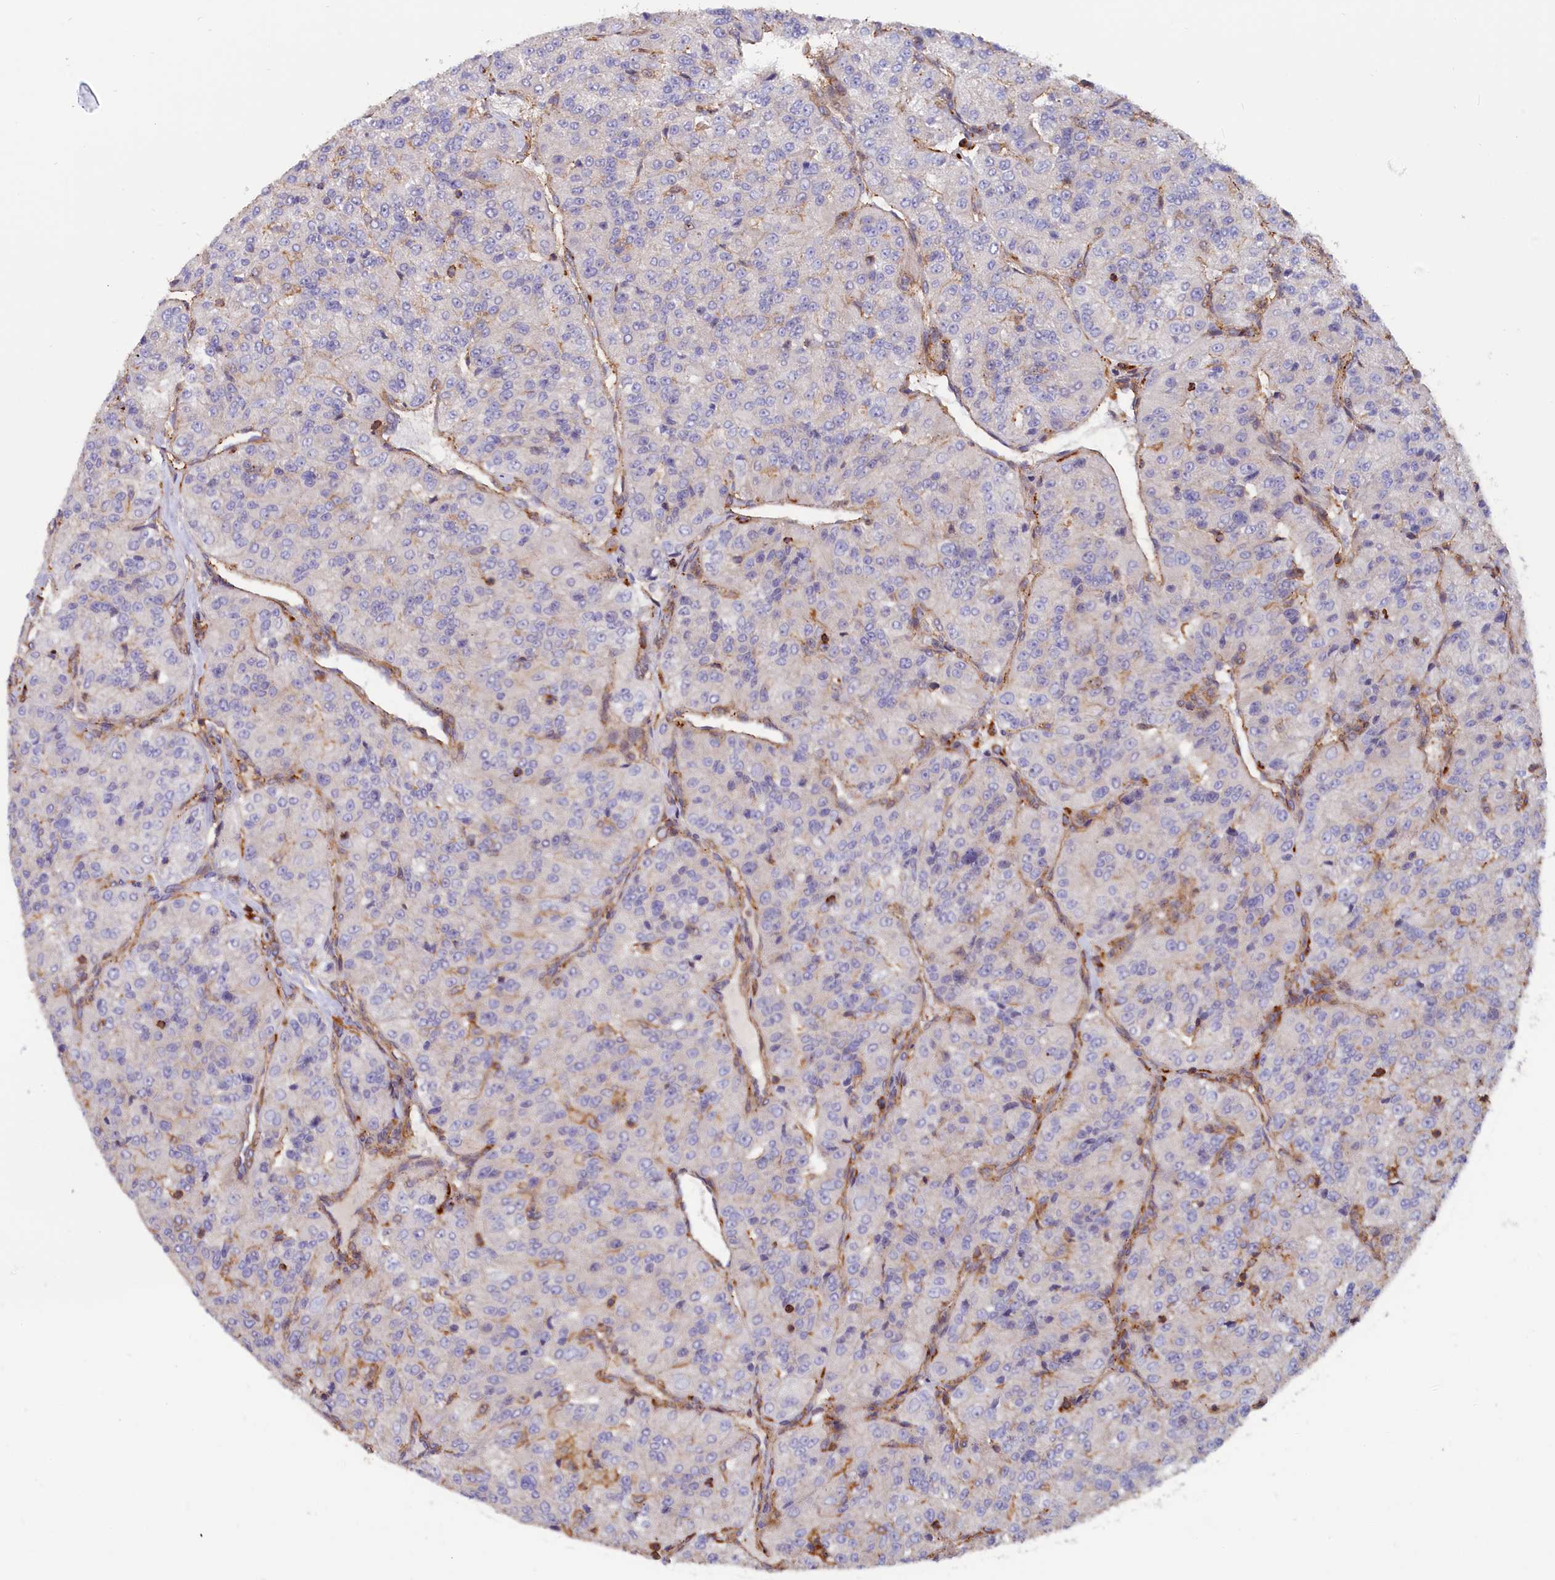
{"staining": {"intensity": "negative", "quantity": "none", "location": "none"}, "tissue": "renal cancer", "cell_type": "Tumor cells", "image_type": "cancer", "snomed": [{"axis": "morphology", "description": "Adenocarcinoma, NOS"}, {"axis": "topography", "description": "Kidney"}], "caption": "Immunohistochemistry (IHC) histopathology image of neoplastic tissue: human renal adenocarcinoma stained with DAB (3,3'-diaminobenzidine) reveals no significant protein positivity in tumor cells.", "gene": "ANKRD27", "patient": {"sex": "female", "age": 63}}